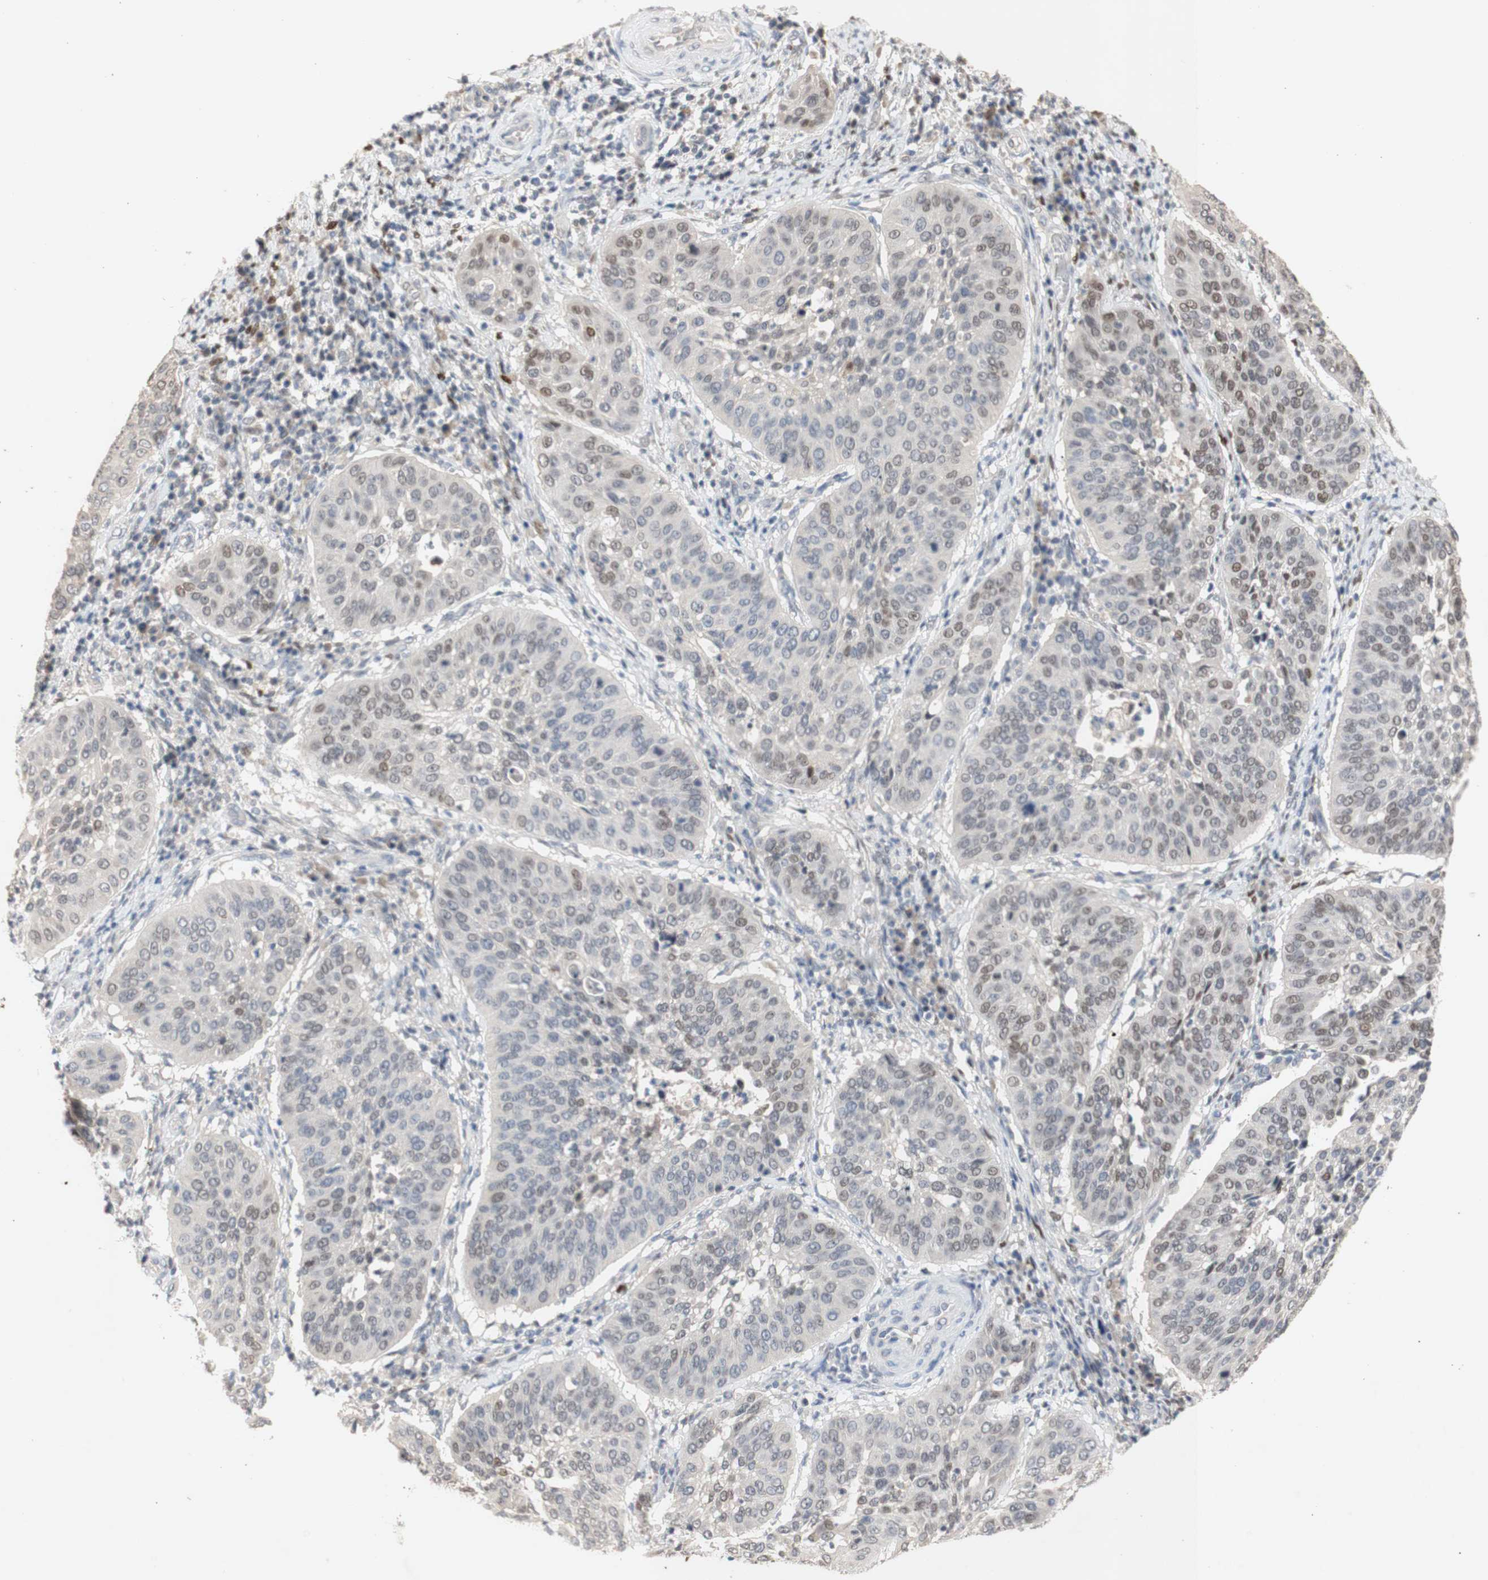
{"staining": {"intensity": "moderate", "quantity": "25%-75%", "location": "nuclear"}, "tissue": "cervical cancer", "cell_type": "Tumor cells", "image_type": "cancer", "snomed": [{"axis": "morphology", "description": "Normal tissue, NOS"}, {"axis": "morphology", "description": "Squamous cell carcinoma, NOS"}, {"axis": "topography", "description": "Cervix"}], "caption": "This histopathology image exhibits immunohistochemistry staining of human squamous cell carcinoma (cervical), with medium moderate nuclear staining in approximately 25%-75% of tumor cells.", "gene": "FOSB", "patient": {"sex": "female", "age": 39}}